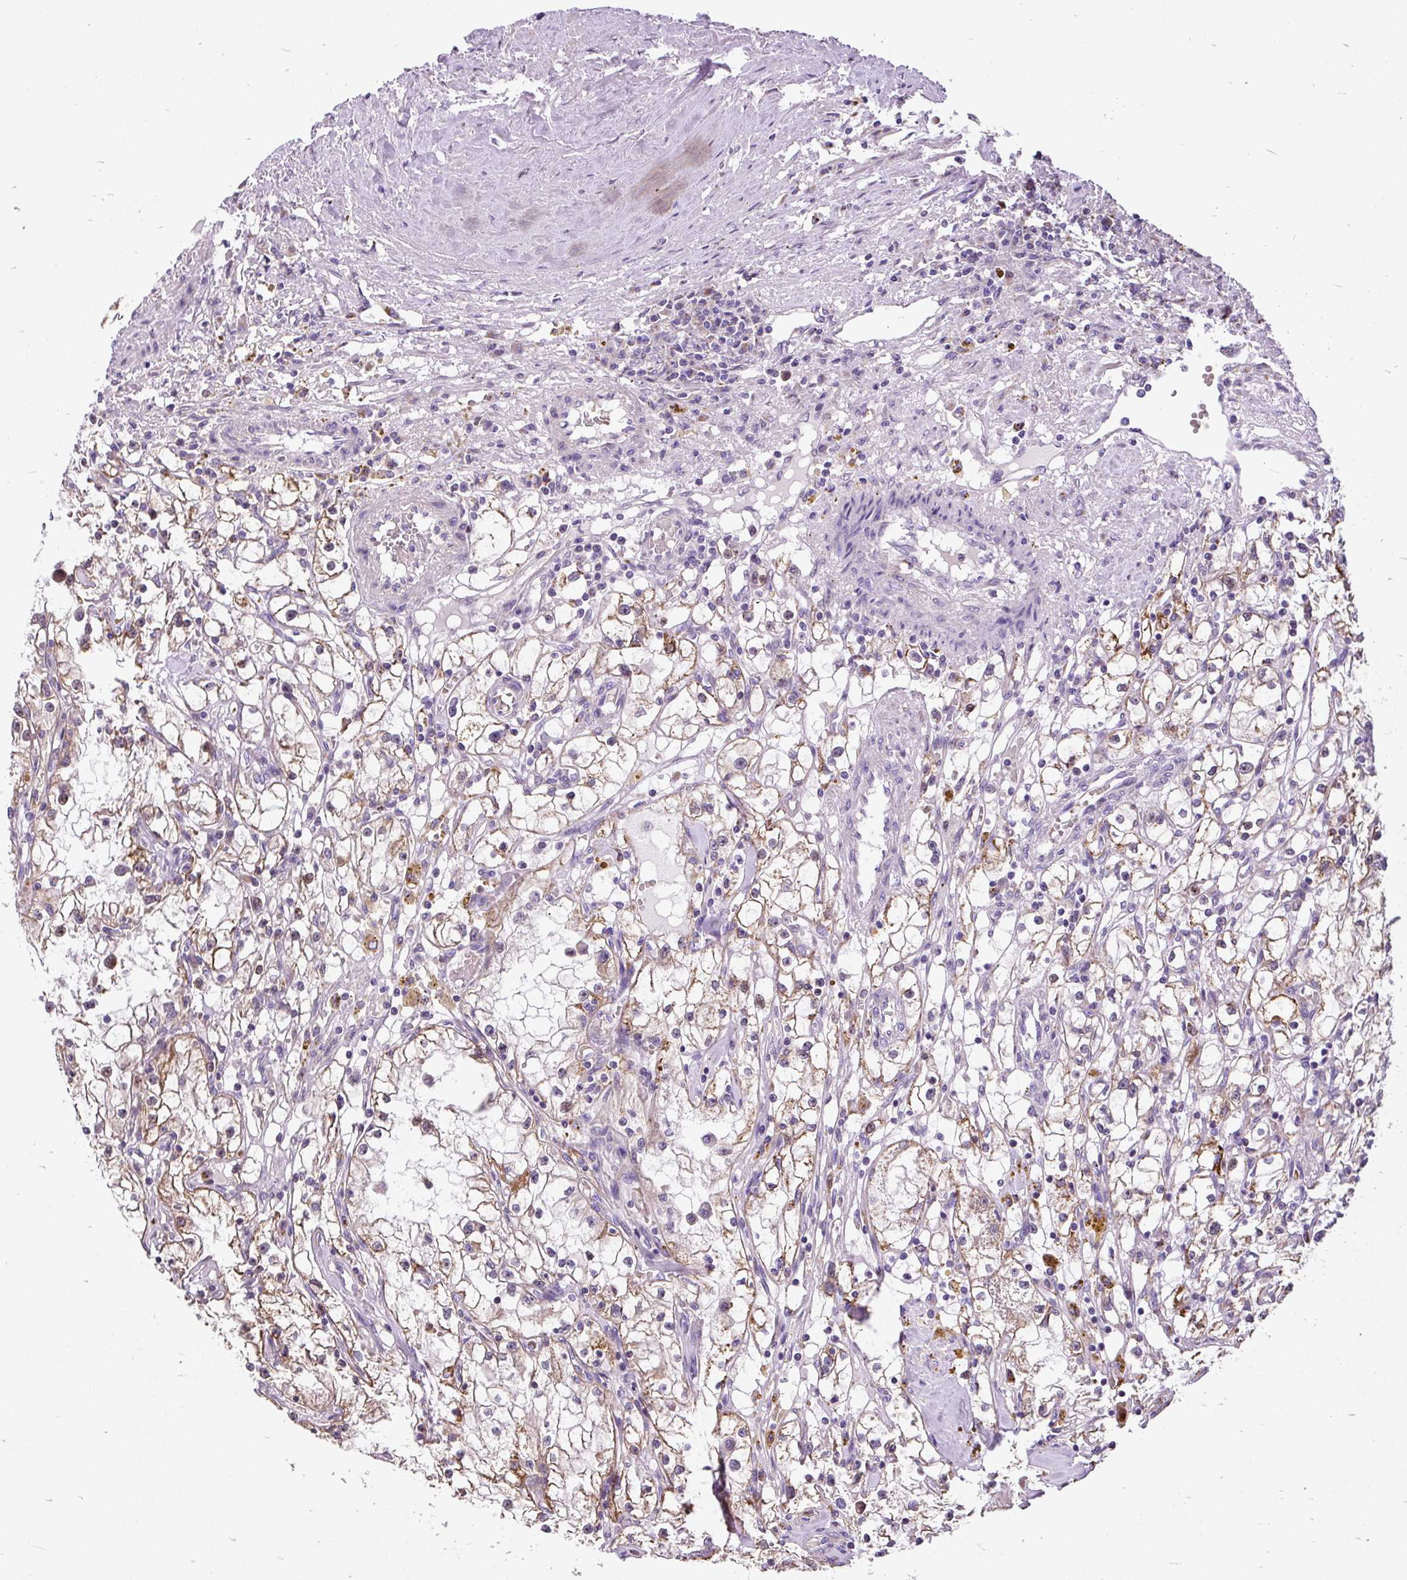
{"staining": {"intensity": "moderate", "quantity": "25%-75%", "location": "cytoplasmic/membranous"}, "tissue": "renal cancer", "cell_type": "Tumor cells", "image_type": "cancer", "snomed": [{"axis": "morphology", "description": "Adenocarcinoma, NOS"}, {"axis": "topography", "description": "Kidney"}], "caption": "Protein staining demonstrates moderate cytoplasmic/membranous expression in approximately 25%-75% of tumor cells in renal cancer (adenocarcinoma).", "gene": "PUS7L", "patient": {"sex": "male", "age": 56}}